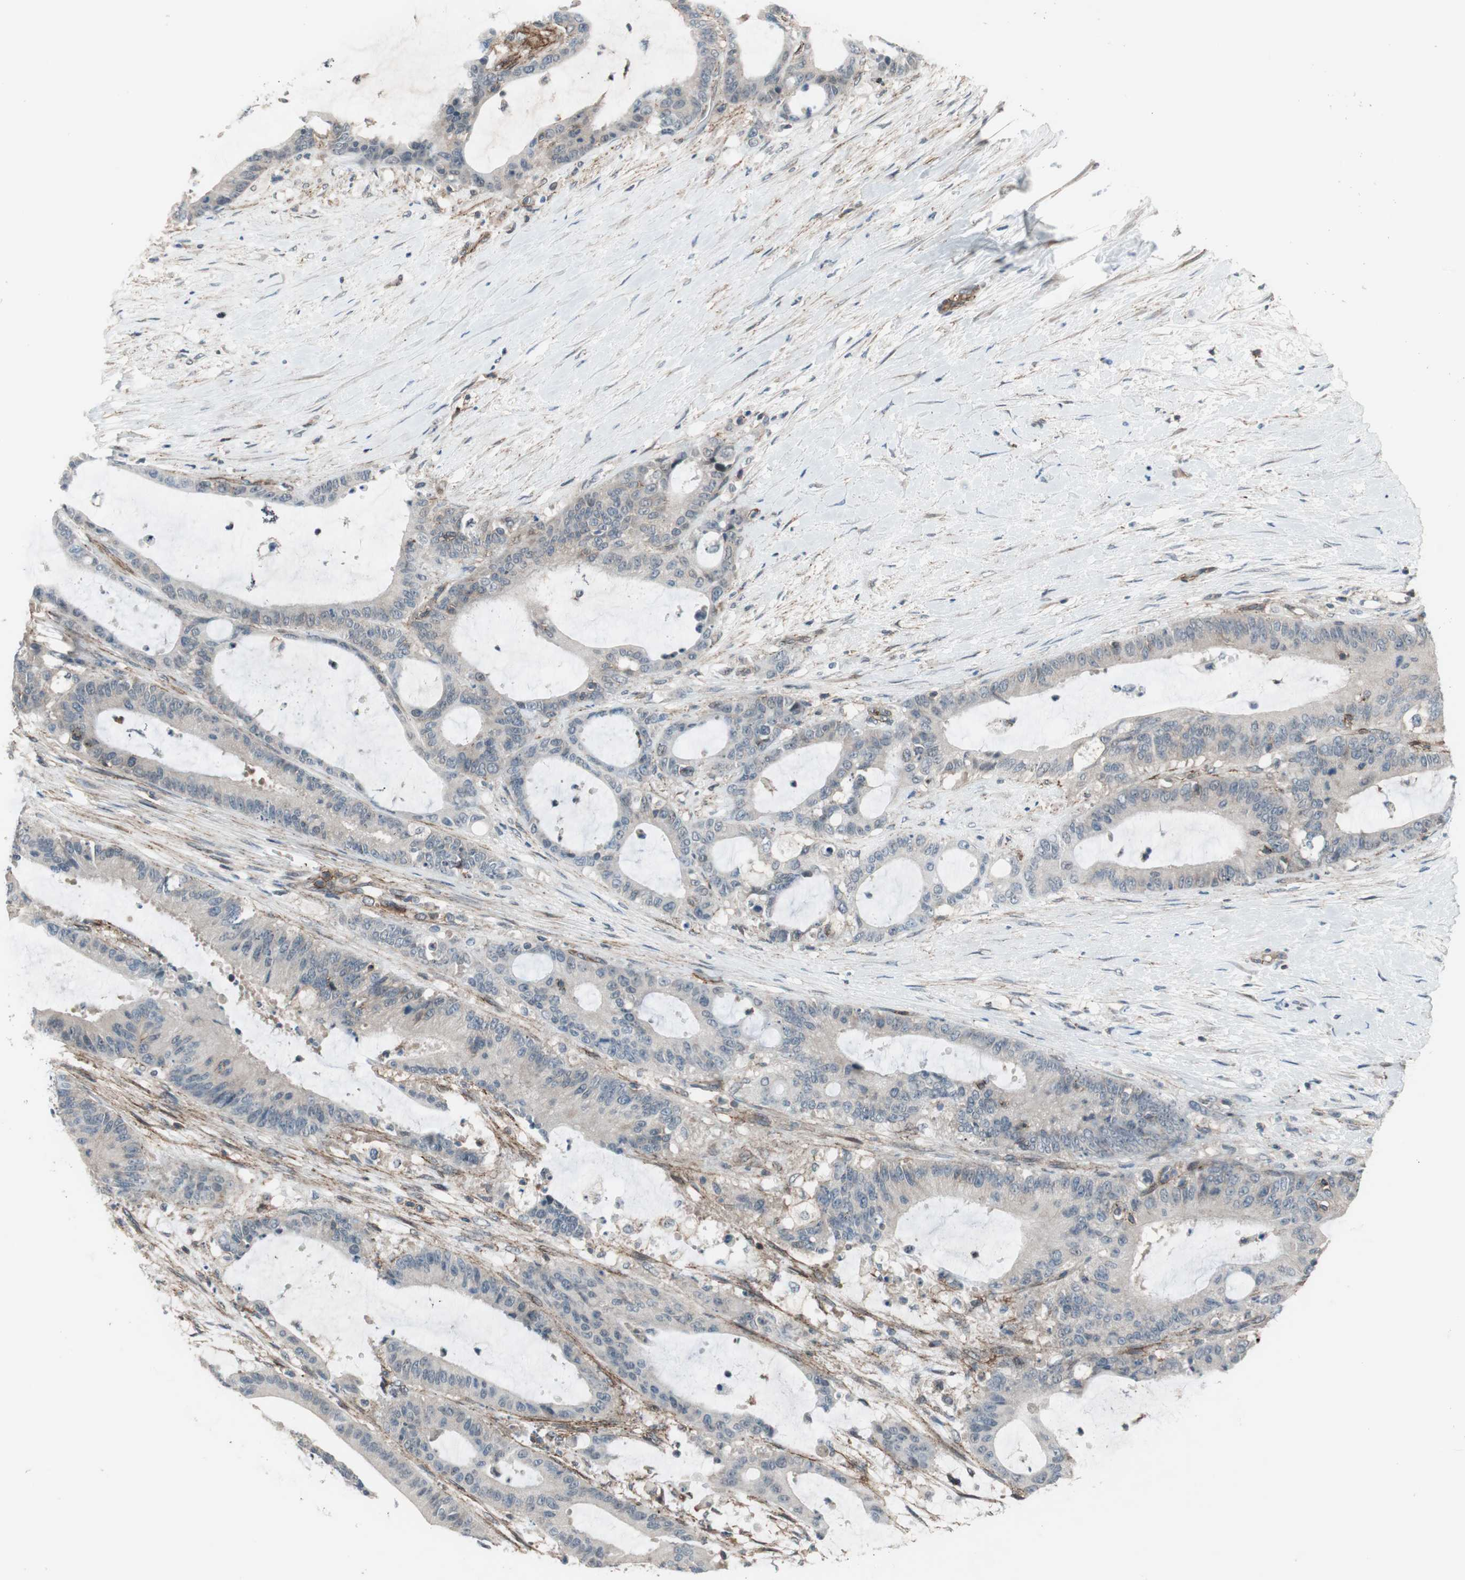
{"staining": {"intensity": "weak", "quantity": "25%-75%", "location": "cytoplasmic/membranous"}, "tissue": "liver cancer", "cell_type": "Tumor cells", "image_type": "cancer", "snomed": [{"axis": "morphology", "description": "Cholangiocarcinoma"}, {"axis": "topography", "description": "Liver"}], "caption": "Immunohistochemistry (IHC) of liver cancer (cholangiocarcinoma) shows low levels of weak cytoplasmic/membranous expression in about 25%-75% of tumor cells. The staining was performed using DAB, with brown indicating positive protein expression. Nuclei are stained blue with hematoxylin.", "gene": "GRHL1", "patient": {"sex": "female", "age": 73}}